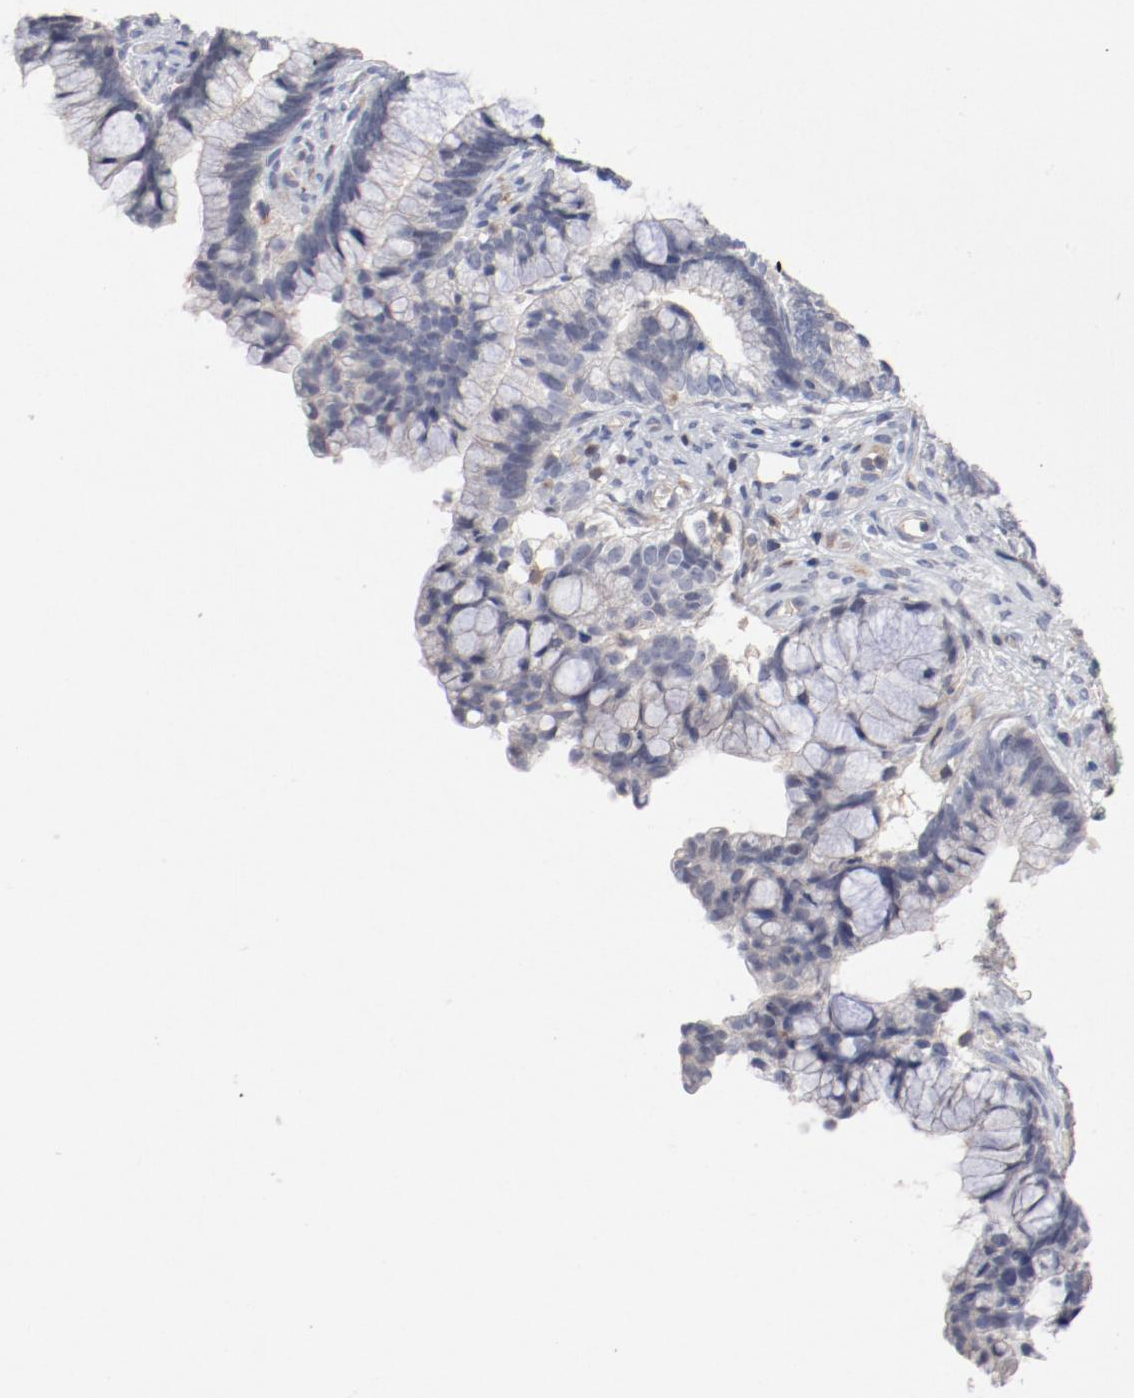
{"staining": {"intensity": "negative", "quantity": "none", "location": "none"}, "tissue": "cervical cancer", "cell_type": "Tumor cells", "image_type": "cancer", "snomed": [{"axis": "morphology", "description": "Adenocarcinoma, NOS"}, {"axis": "topography", "description": "Cervix"}], "caption": "Image shows no significant protein staining in tumor cells of cervical adenocarcinoma.", "gene": "CBL", "patient": {"sex": "female", "age": 44}}